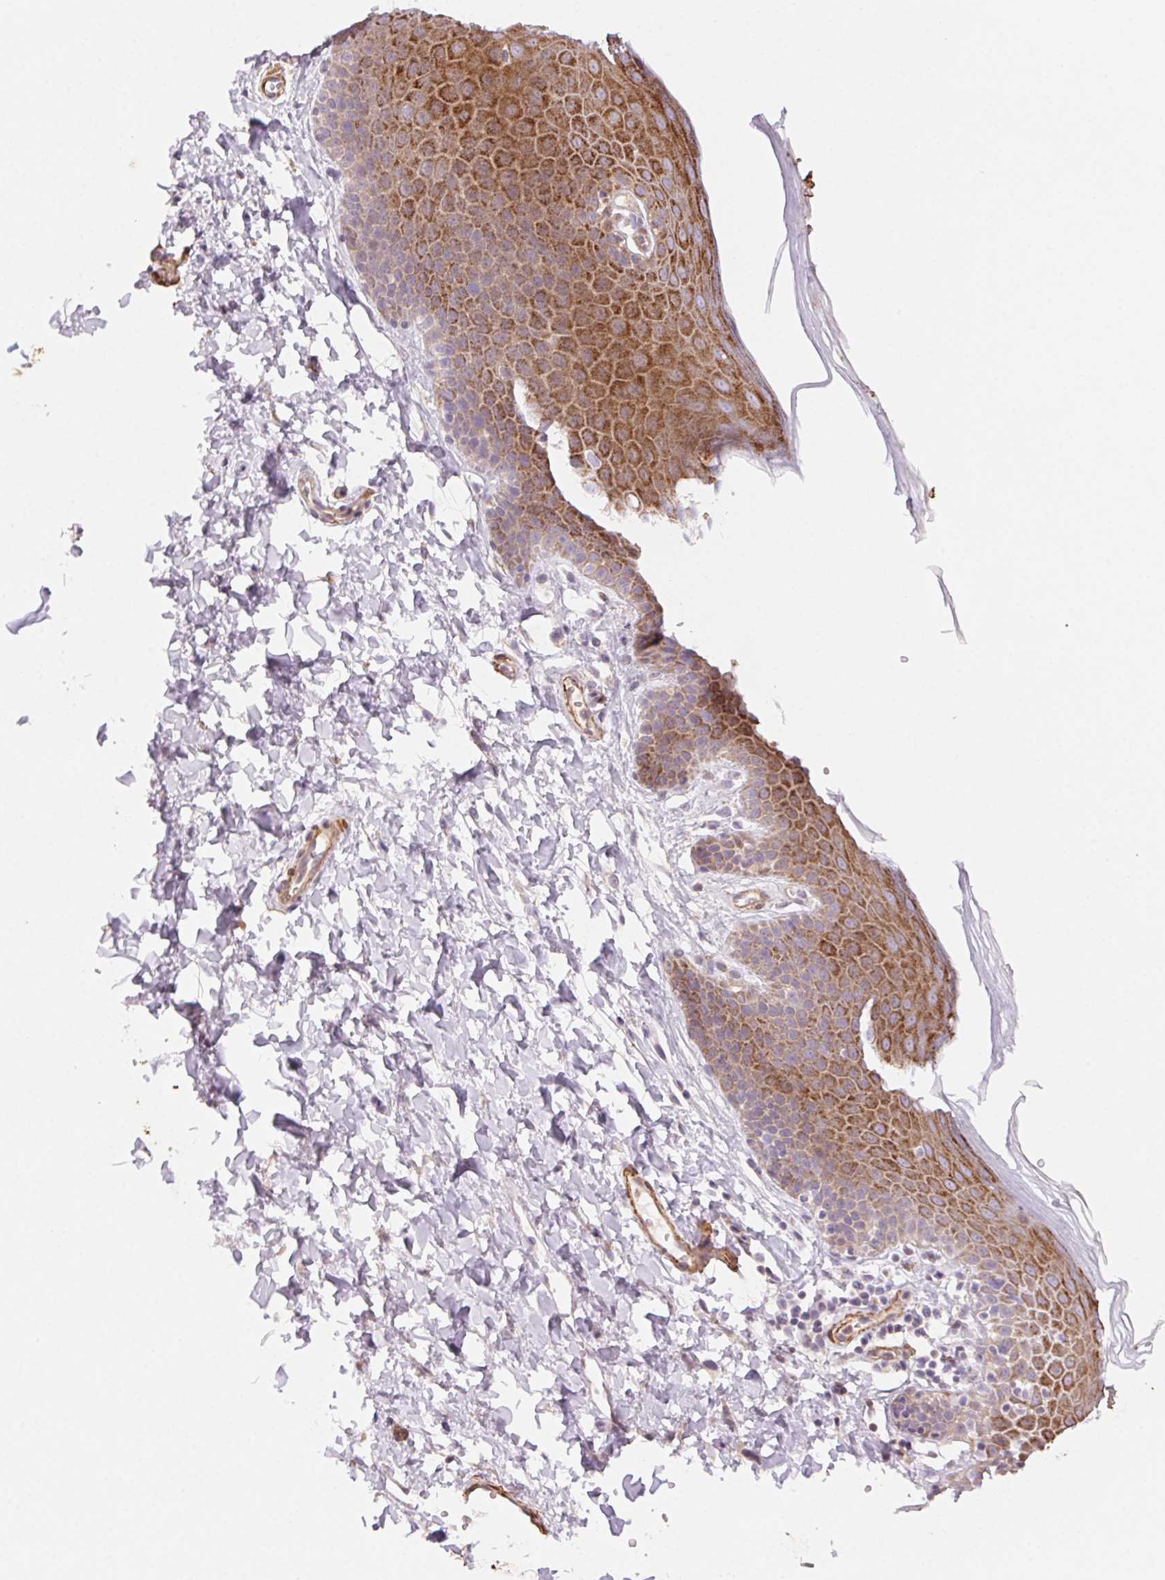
{"staining": {"intensity": "strong", "quantity": ">75%", "location": "cytoplasmic/membranous"}, "tissue": "skin", "cell_type": "Epidermal cells", "image_type": "normal", "snomed": [{"axis": "morphology", "description": "Normal tissue, NOS"}, {"axis": "topography", "description": "Anal"}], "caption": "Protein staining of normal skin demonstrates strong cytoplasmic/membranous expression in about >75% of epidermal cells. (DAB IHC with brightfield microscopy, high magnification).", "gene": "GPX8", "patient": {"sex": "male", "age": 53}}